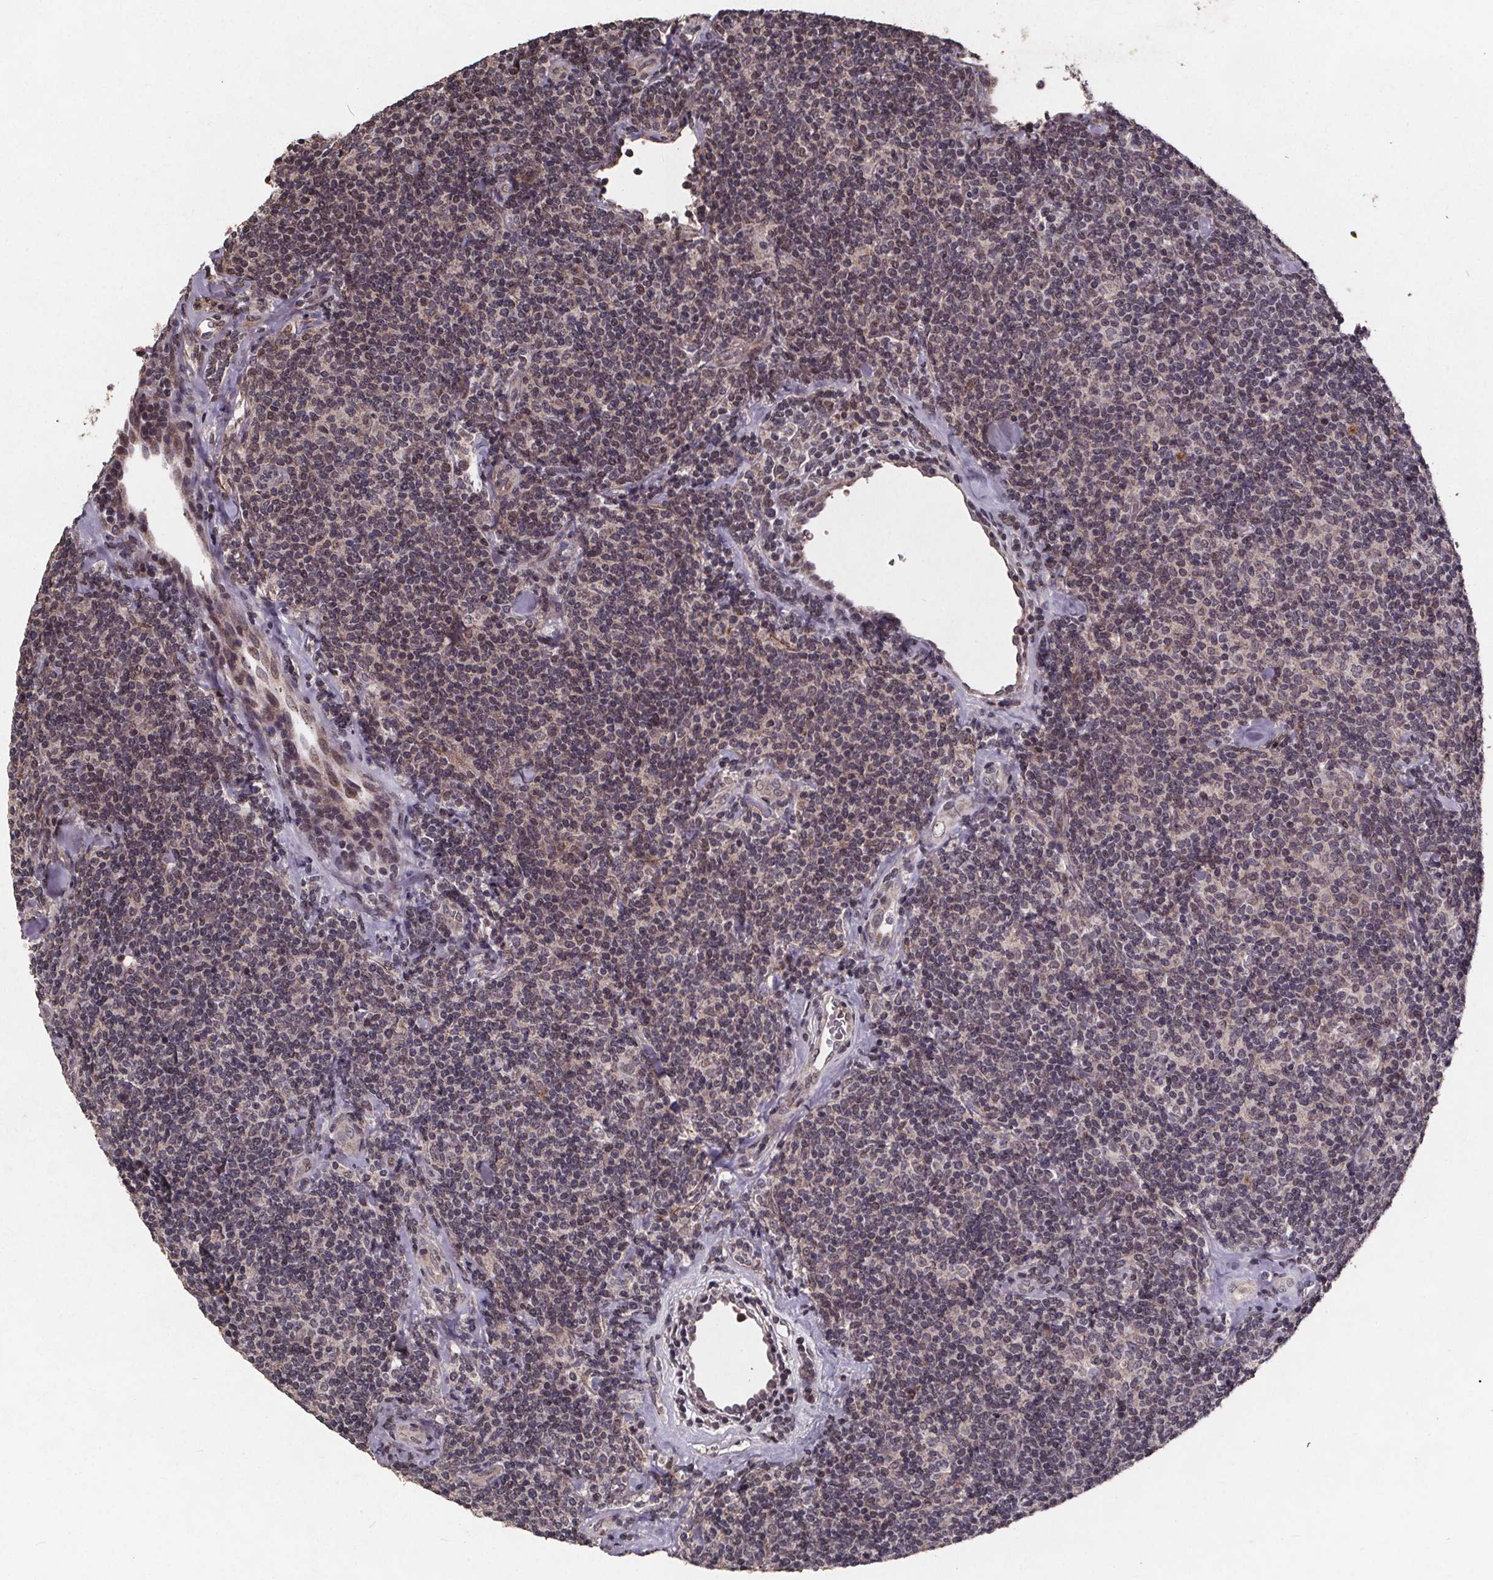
{"staining": {"intensity": "weak", "quantity": "25%-75%", "location": "nuclear"}, "tissue": "lymphoma", "cell_type": "Tumor cells", "image_type": "cancer", "snomed": [{"axis": "morphology", "description": "Malignant lymphoma, non-Hodgkin's type, Low grade"}, {"axis": "topography", "description": "Lymph node"}], "caption": "IHC of human low-grade malignant lymphoma, non-Hodgkin's type displays low levels of weak nuclear expression in approximately 25%-75% of tumor cells.", "gene": "GPX3", "patient": {"sex": "female", "age": 56}}